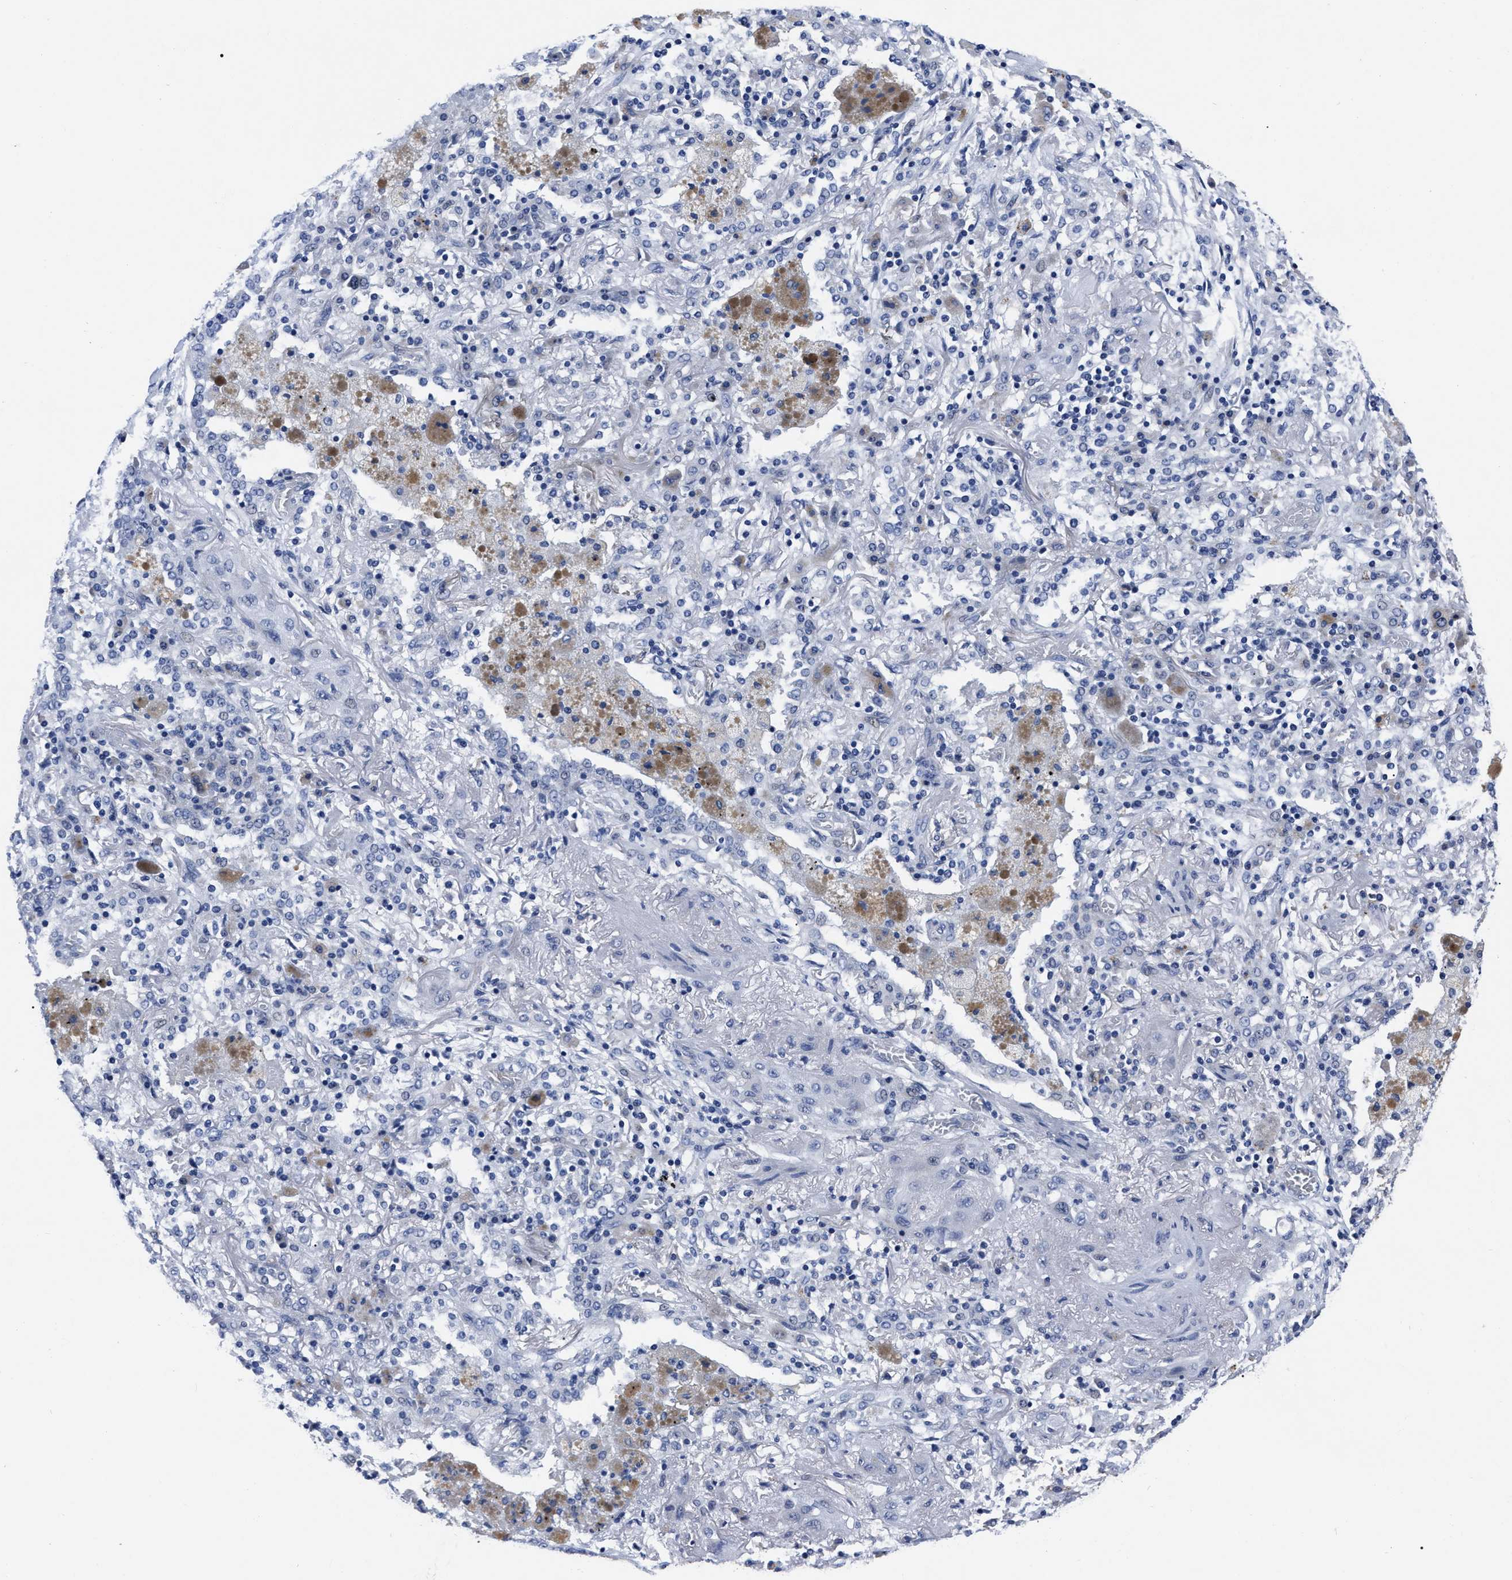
{"staining": {"intensity": "negative", "quantity": "none", "location": "none"}, "tissue": "lung cancer", "cell_type": "Tumor cells", "image_type": "cancer", "snomed": [{"axis": "morphology", "description": "Squamous cell carcinoma, NOS"}, {"axis": "topography", "description": "Lung"}], "caption": "Immunohistochemistry histopathology image of human lung cancer (squamous cell carcinoma) stained for a protein (brown), which reveals no staining in tumor cells. The staining is performed using DAB (3,3'-diaminobenzidine) brown chromogen with nuclei counter-stained in using hematoxylin.", "gene": "MOV10L1", "patient": {"sex": "female", "age": 47}}